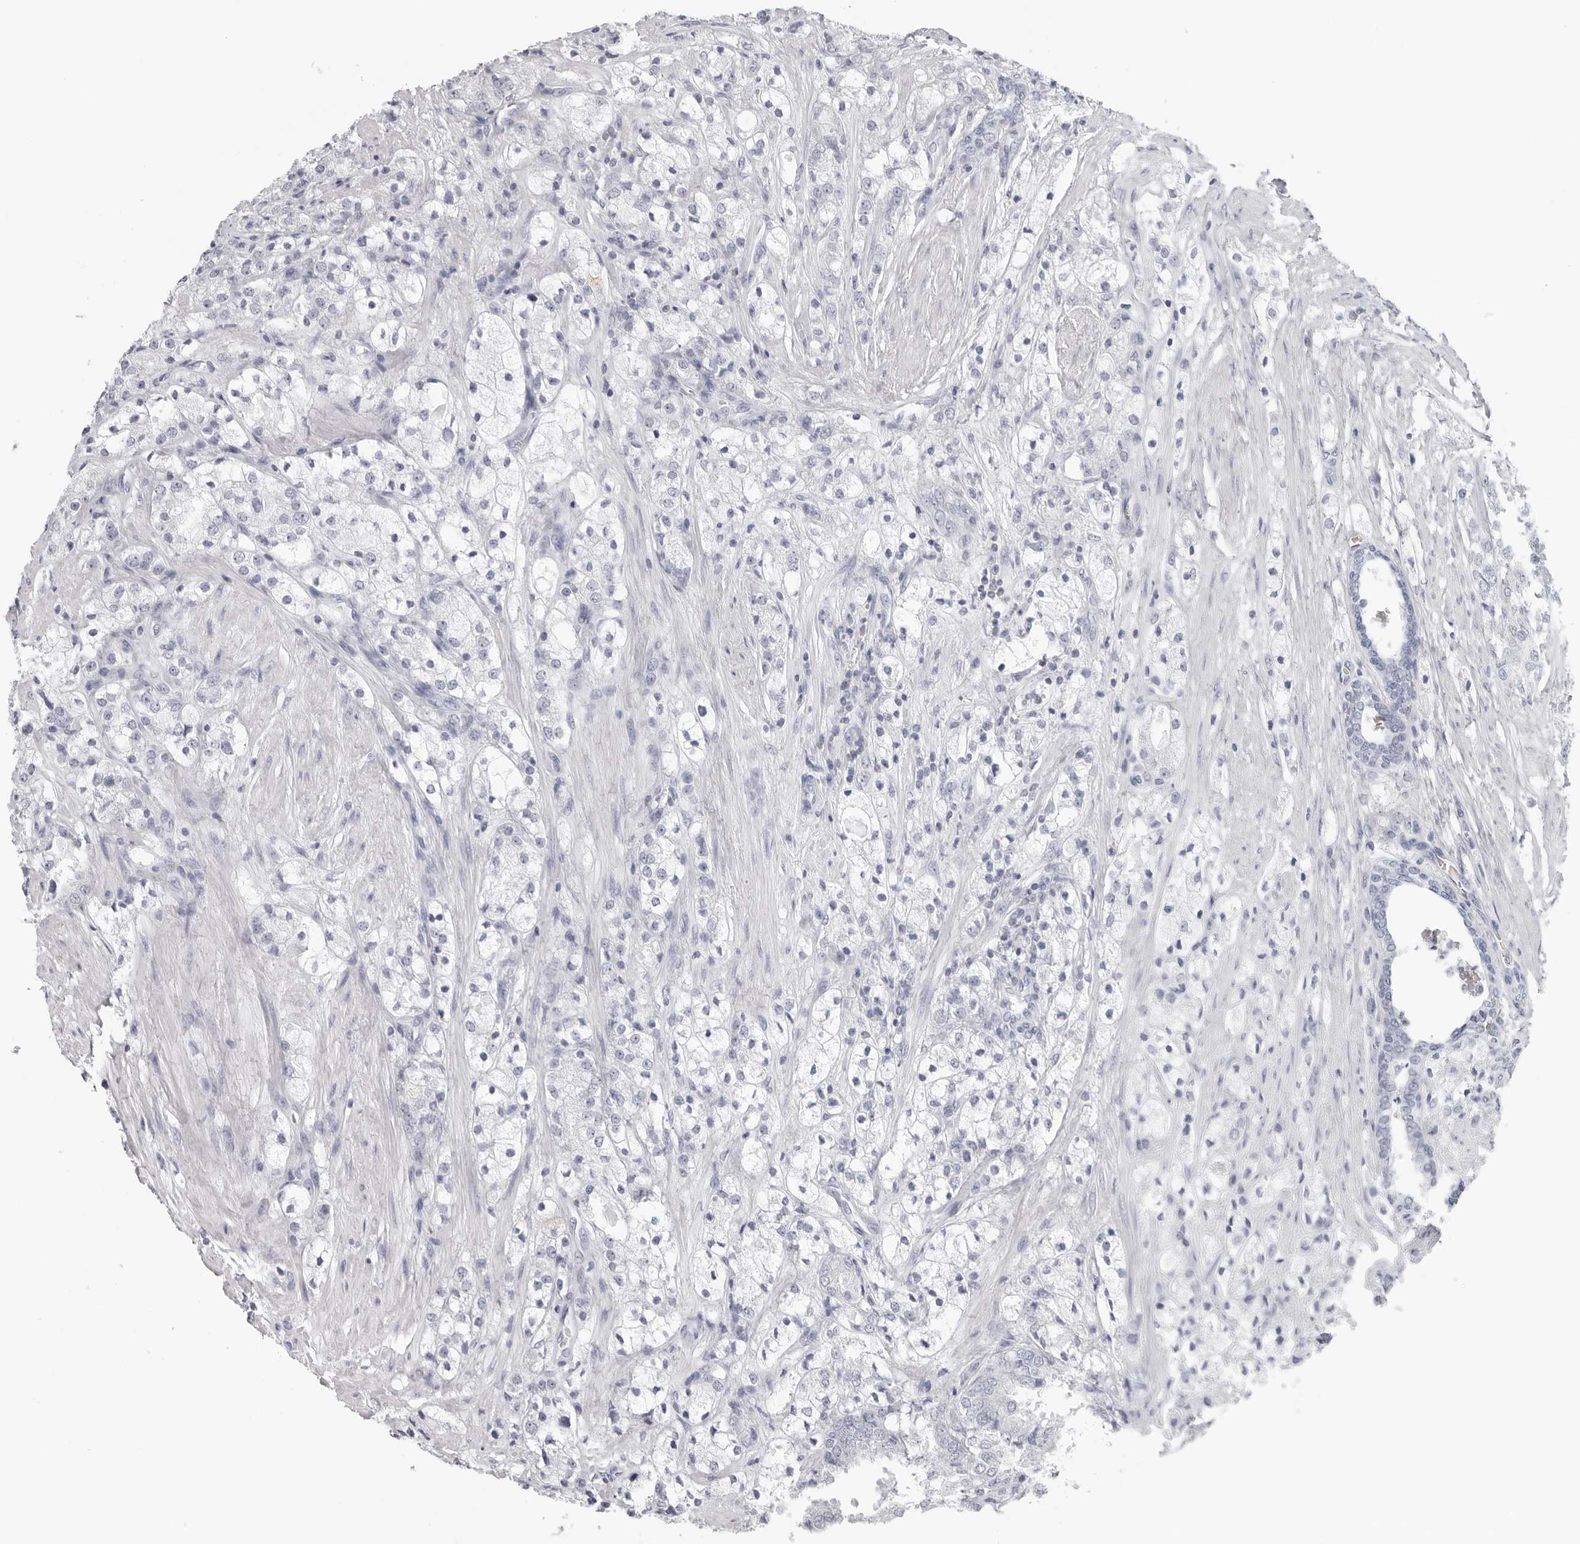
{"staining": {"intensity": "negative", "quantity": "none", "location": "none"}, "tissue": "prostate cancer", "cell_type": "Tumor cells", "image_type": "cancer", "snomed": [{"axis": "morphology", "description": "Adenocarcinoma, High grade"}, {"axis": "topography", "description": "Prostate"}], "caption": "Immunohistochemistry histopathology image of neoplastic tissue: prostate cancer (high-grade adenocarcinoma) stained with DAB exhibits no significant protein expression in tumor cells.", "gene": "EPB41", "patient": {"sex": "male", "age": 50}}